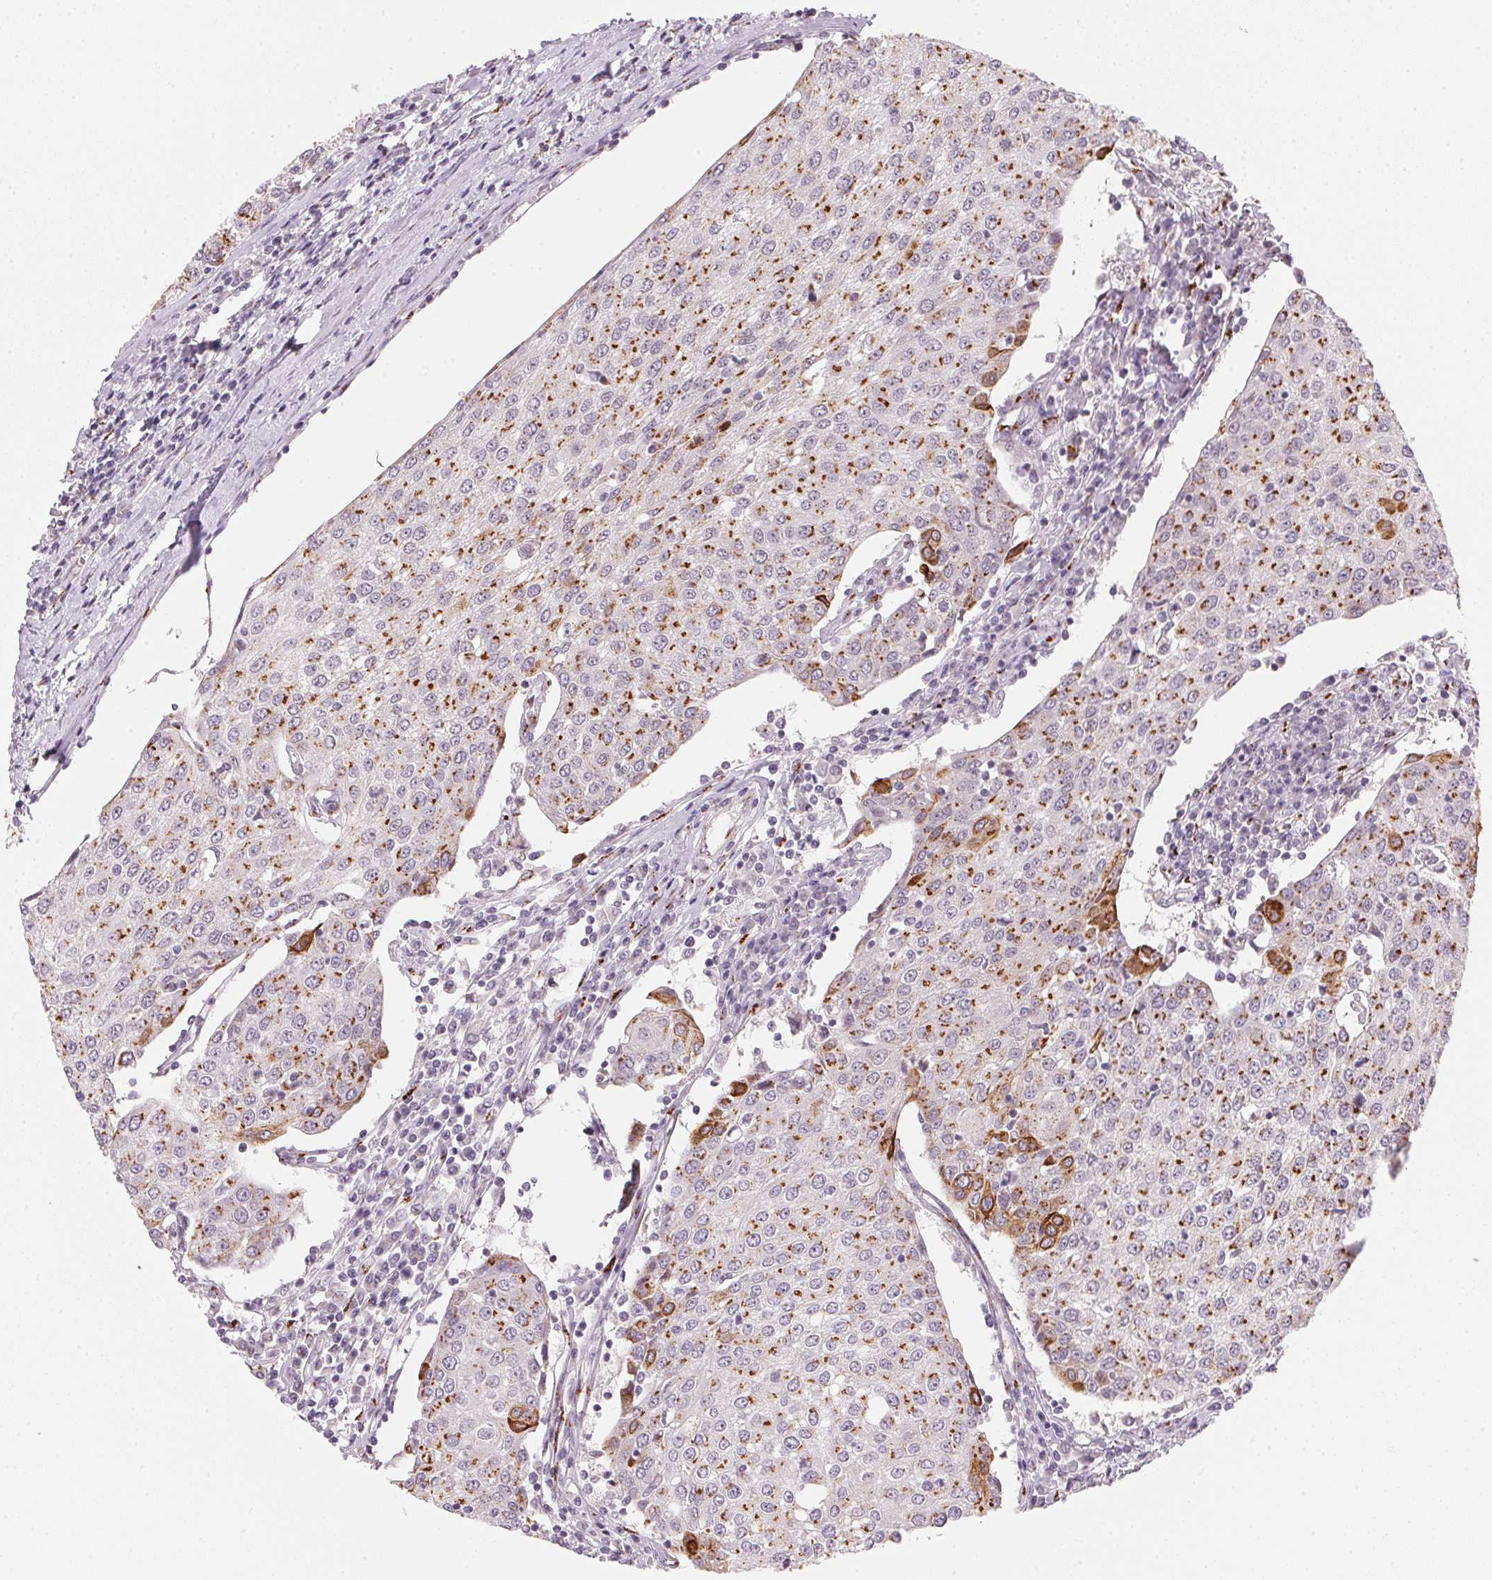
{"staining": {"intensity": "moderate", "quantity": ">75%", "location": "cytoplasmic/membranous"}, "tissue": "urothelial cancer", "cell_type": "Tumor cells", "image_type": "cancer", "snomed": [{"axis": "morphology", "description": "Urothelial carcinoma, High grade"}, {"axis": "topography", "description": "Urinary bladder"}], "caption": "Urothelial cancer was stained to show a protein in brown. There is medium levels of moderate cytoplasmic/membranous positivity in approximately >75% of tumor cells.", "gene": "RAB22A", "patient": {"sex": "female", "age": 85}}